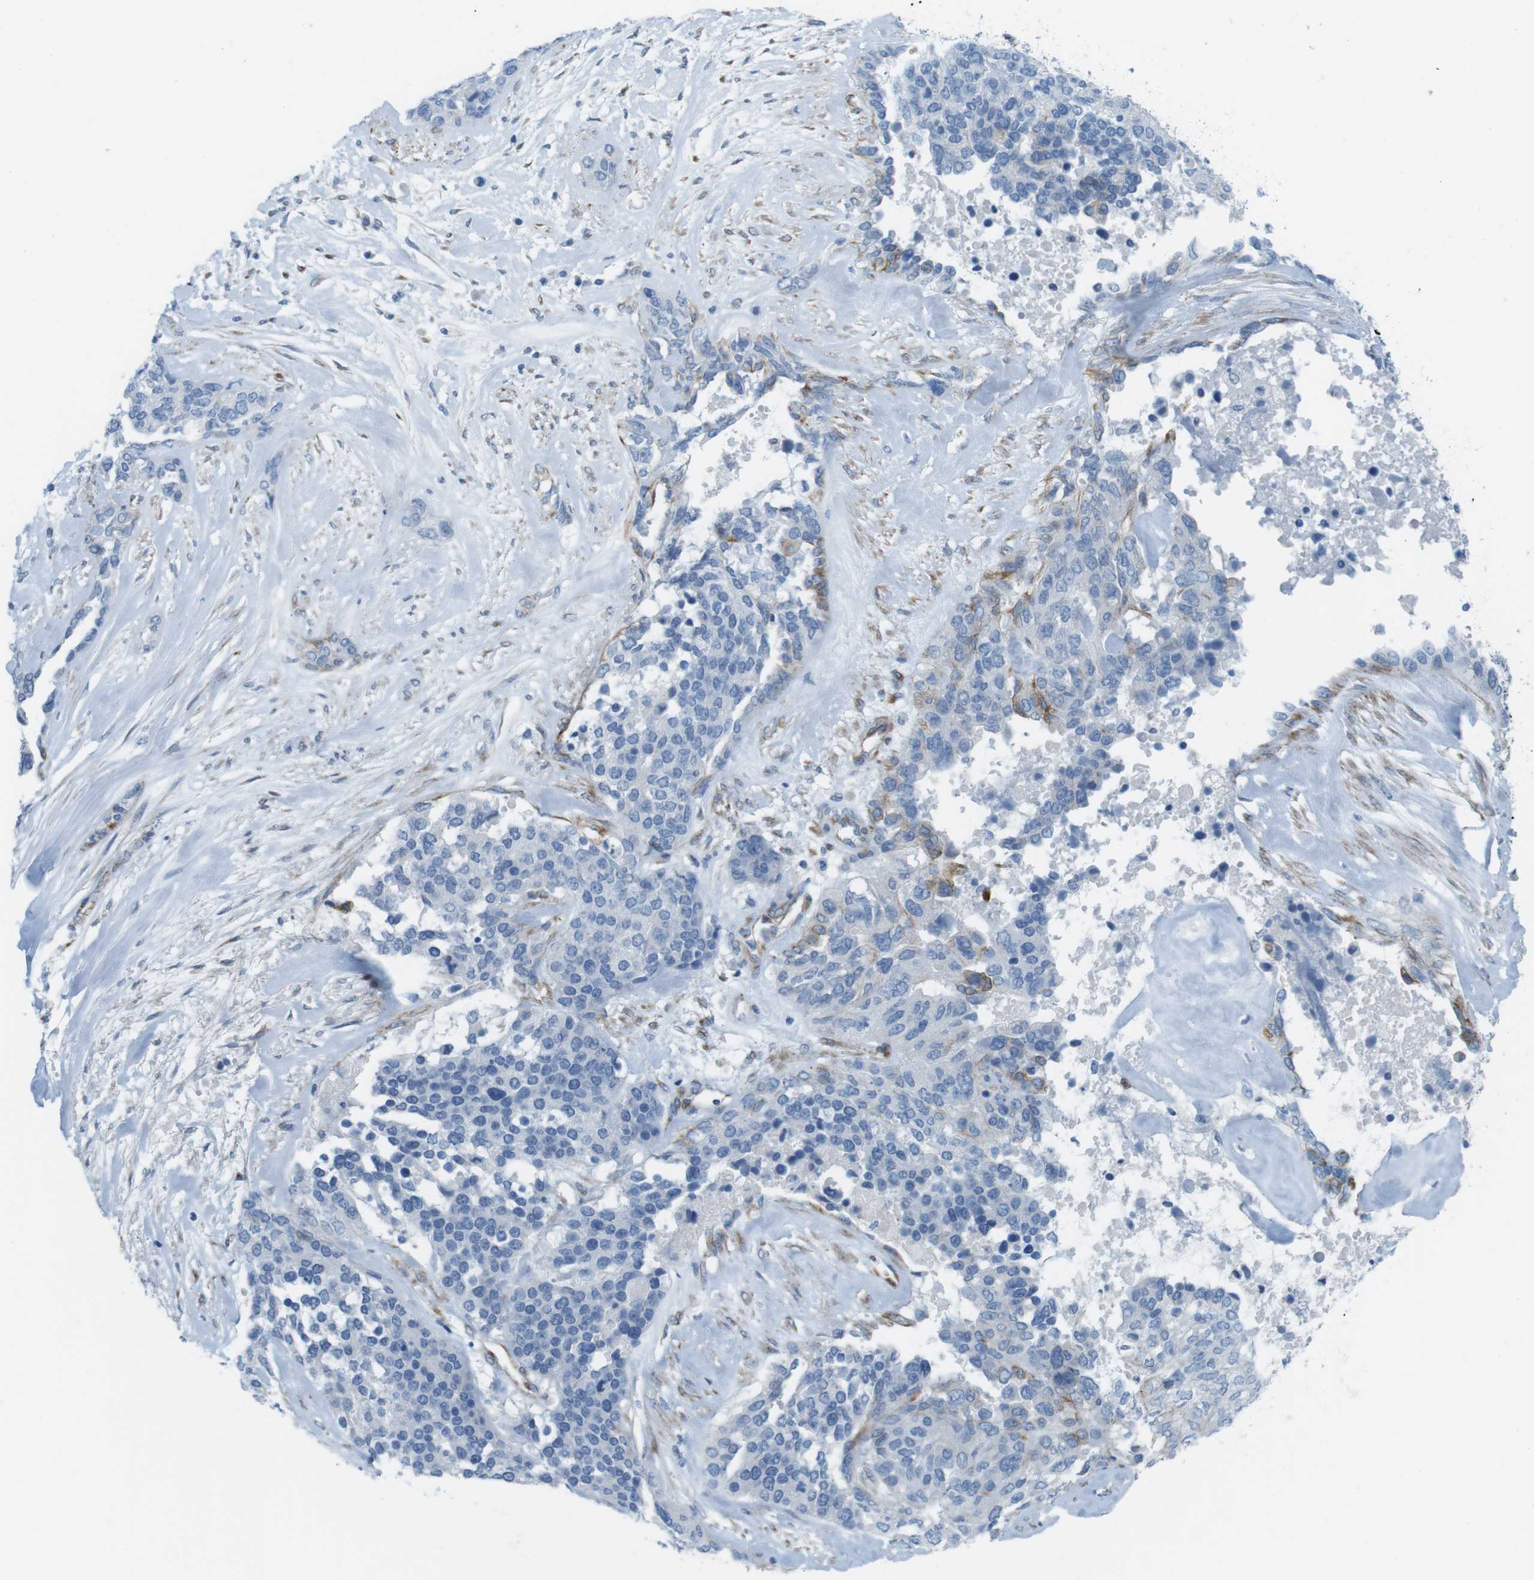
{"staining": {"intensity": "weak", "quantity": "<25%", "location": "cytoplasmic/membranous"}, "tissue": "ovarian cancer", "cell_type": "Tumor cells", "image_type": "cancer", "snomed": [{"axis": "morphology", "description": "Cystadenocarcinoma, serous, NOS"}, {"axis": "topography", "description": "Ovary"}], "caption": "An immunohistochemistry (IHC) photomicrograph of ovarian serous cystadenocarcinoma is shown. There is no staining in tumor cells of ovarian serous cystadenocarcinoma.", "gene": "MYH9", "patient": {"sex": "female", "age": 44}}